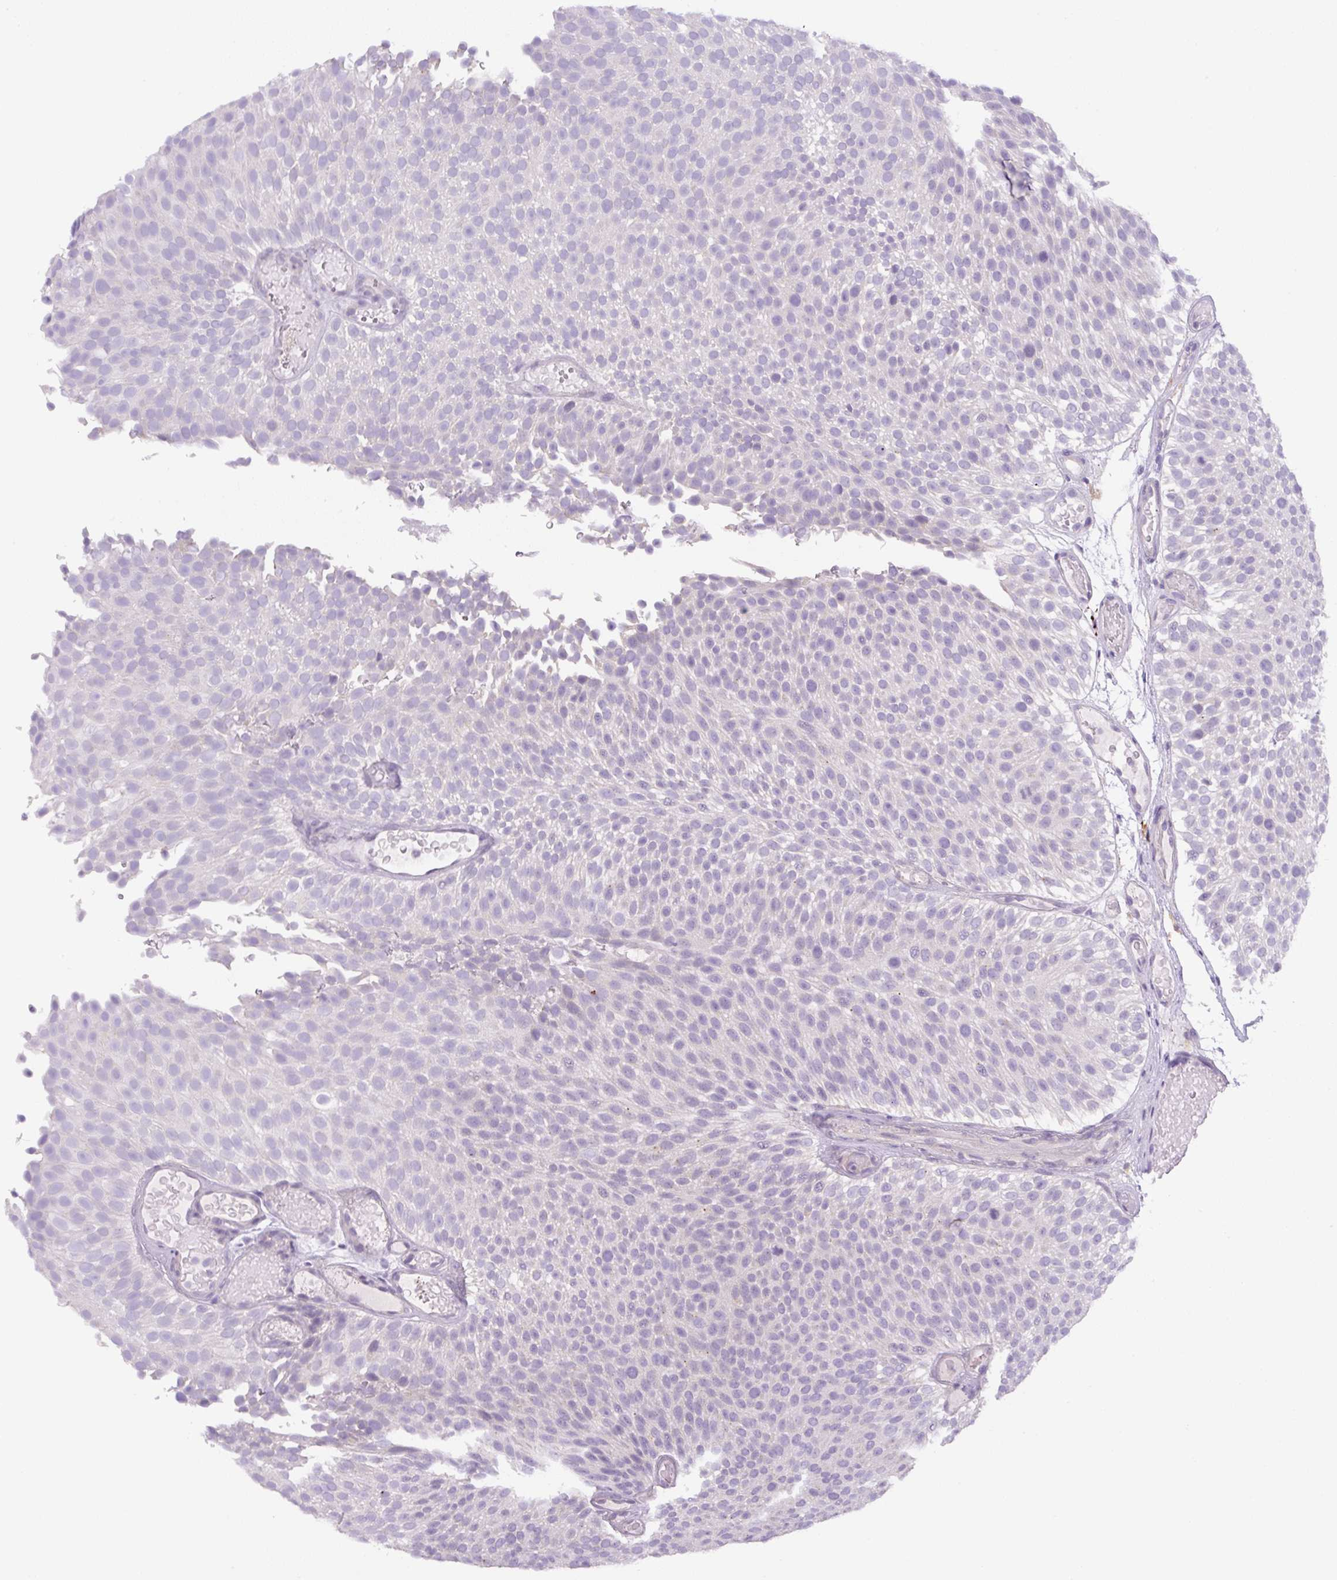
{"staining": {"intensity": "negative", "quantity": "none", "location": "none"}, "tissue": "urothelial cancer", "cell_type": "Tumor cells", "image_type": "cancer", "snomed": [{"axis": "morphology", "description": "Urothelial carcinoma, Low grade"}, {"axis": "topography", "description": "Urinary bladder"}], "caption": "Immunohistochemistry (IHC) photomicrograph of human urothelial cancer stained for a protein (brown), which reveals no positivity in tumor cells.", "gene": "UBL3", "patient": {"sex": "male", "age": 78}}